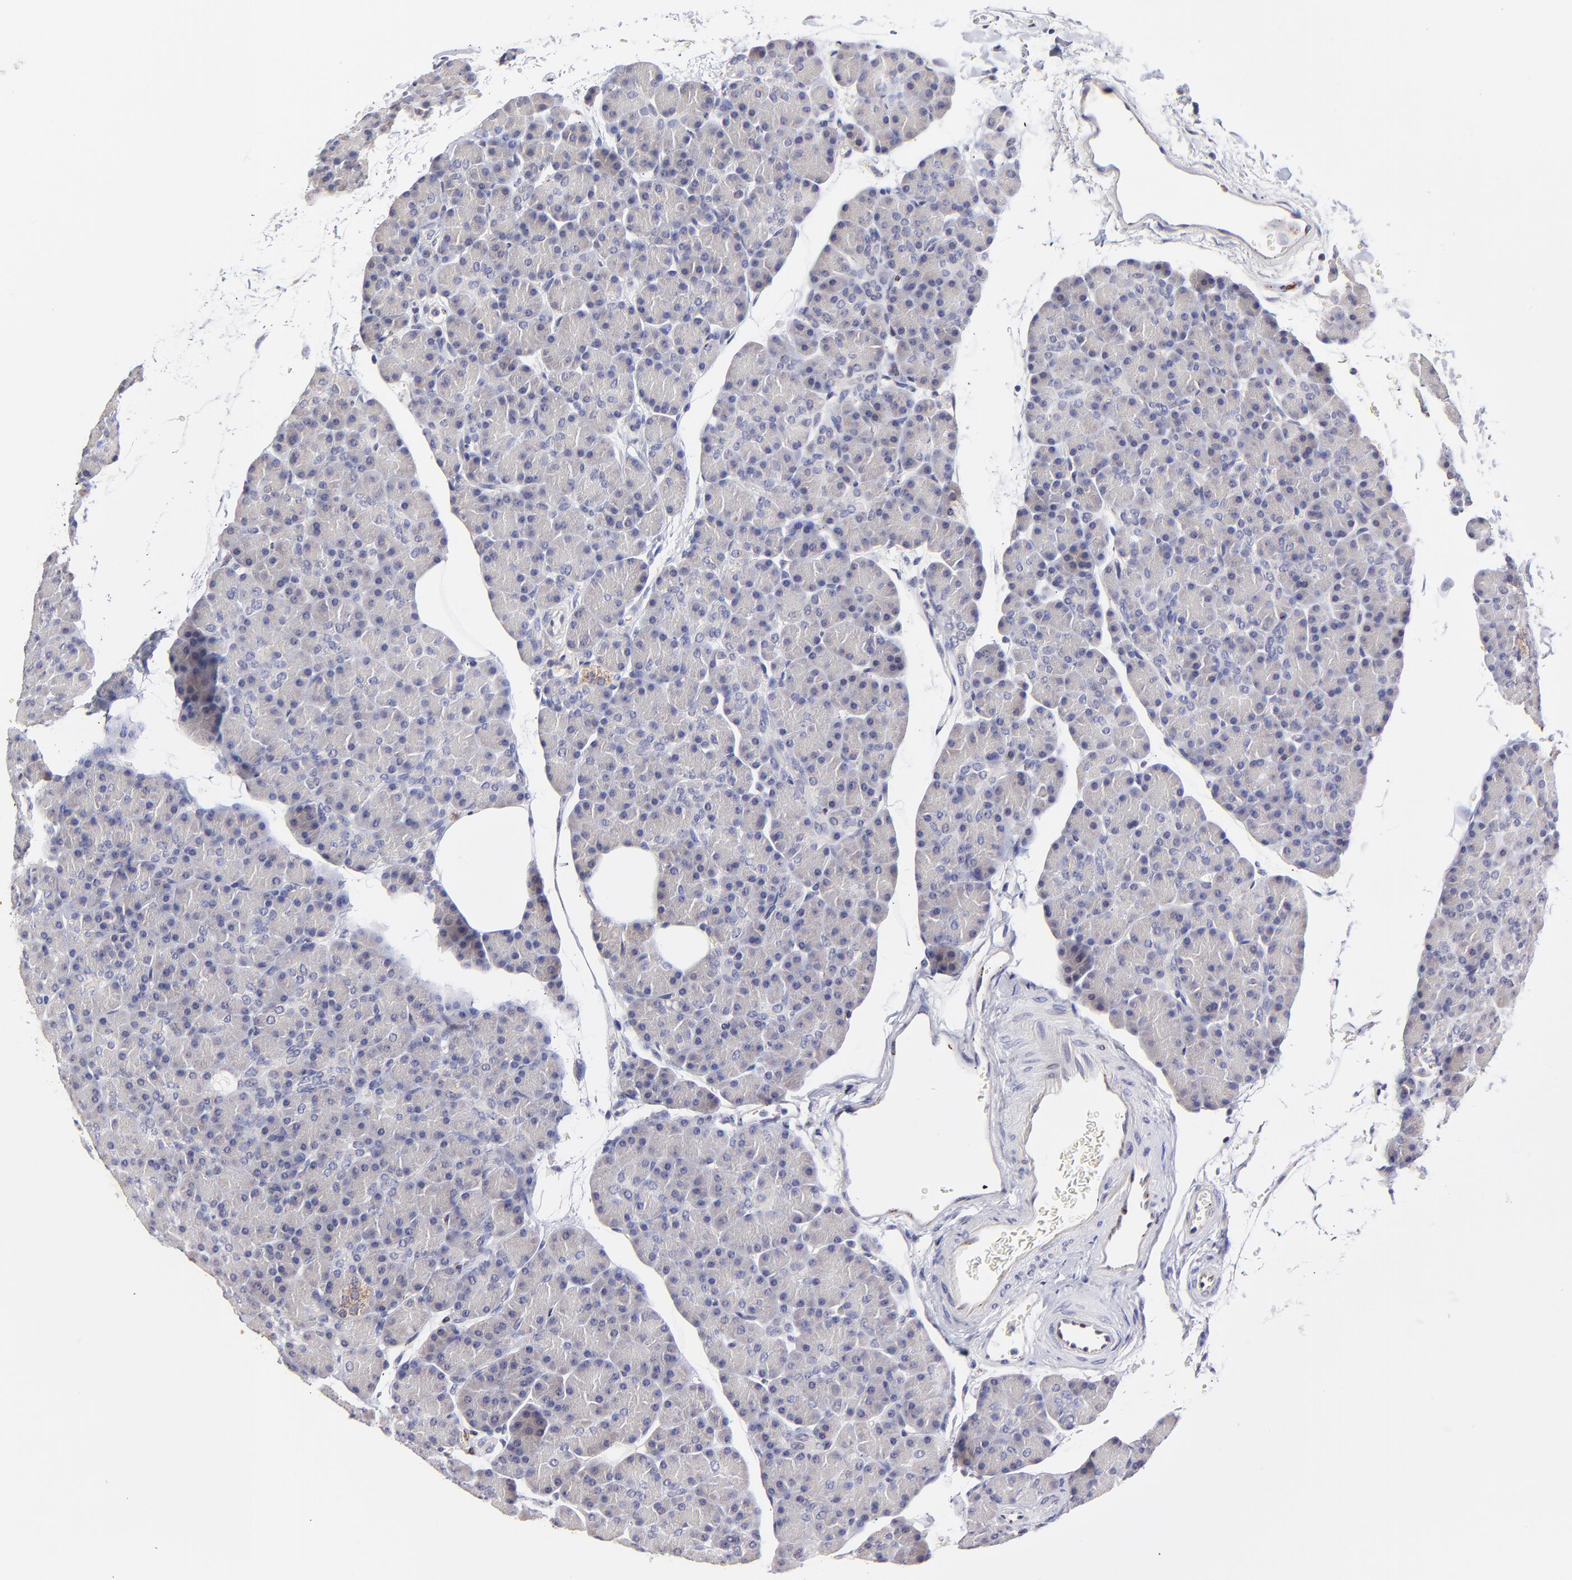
{"staining": {"intensity": "negative", "quantity": "none", "location": "none"}, "tissue": "pancreas", "cell_type": "Exocrine glandular cells", "image_type": "normal", "snomed": [{"axis": "morphology", "description": "Normal tissue, NOS"}, {"axis": "topography", "description": "Pancreas"}], "caption": "This image is of unremarkable pancreas stained with immunohistochemistry to label a protein in brown with the nuclei are counter-stained blue. There is no positivity in exocrine glandular cells.", "gene": "BTG2", "patient": {"sex": "female", "age": 43}}